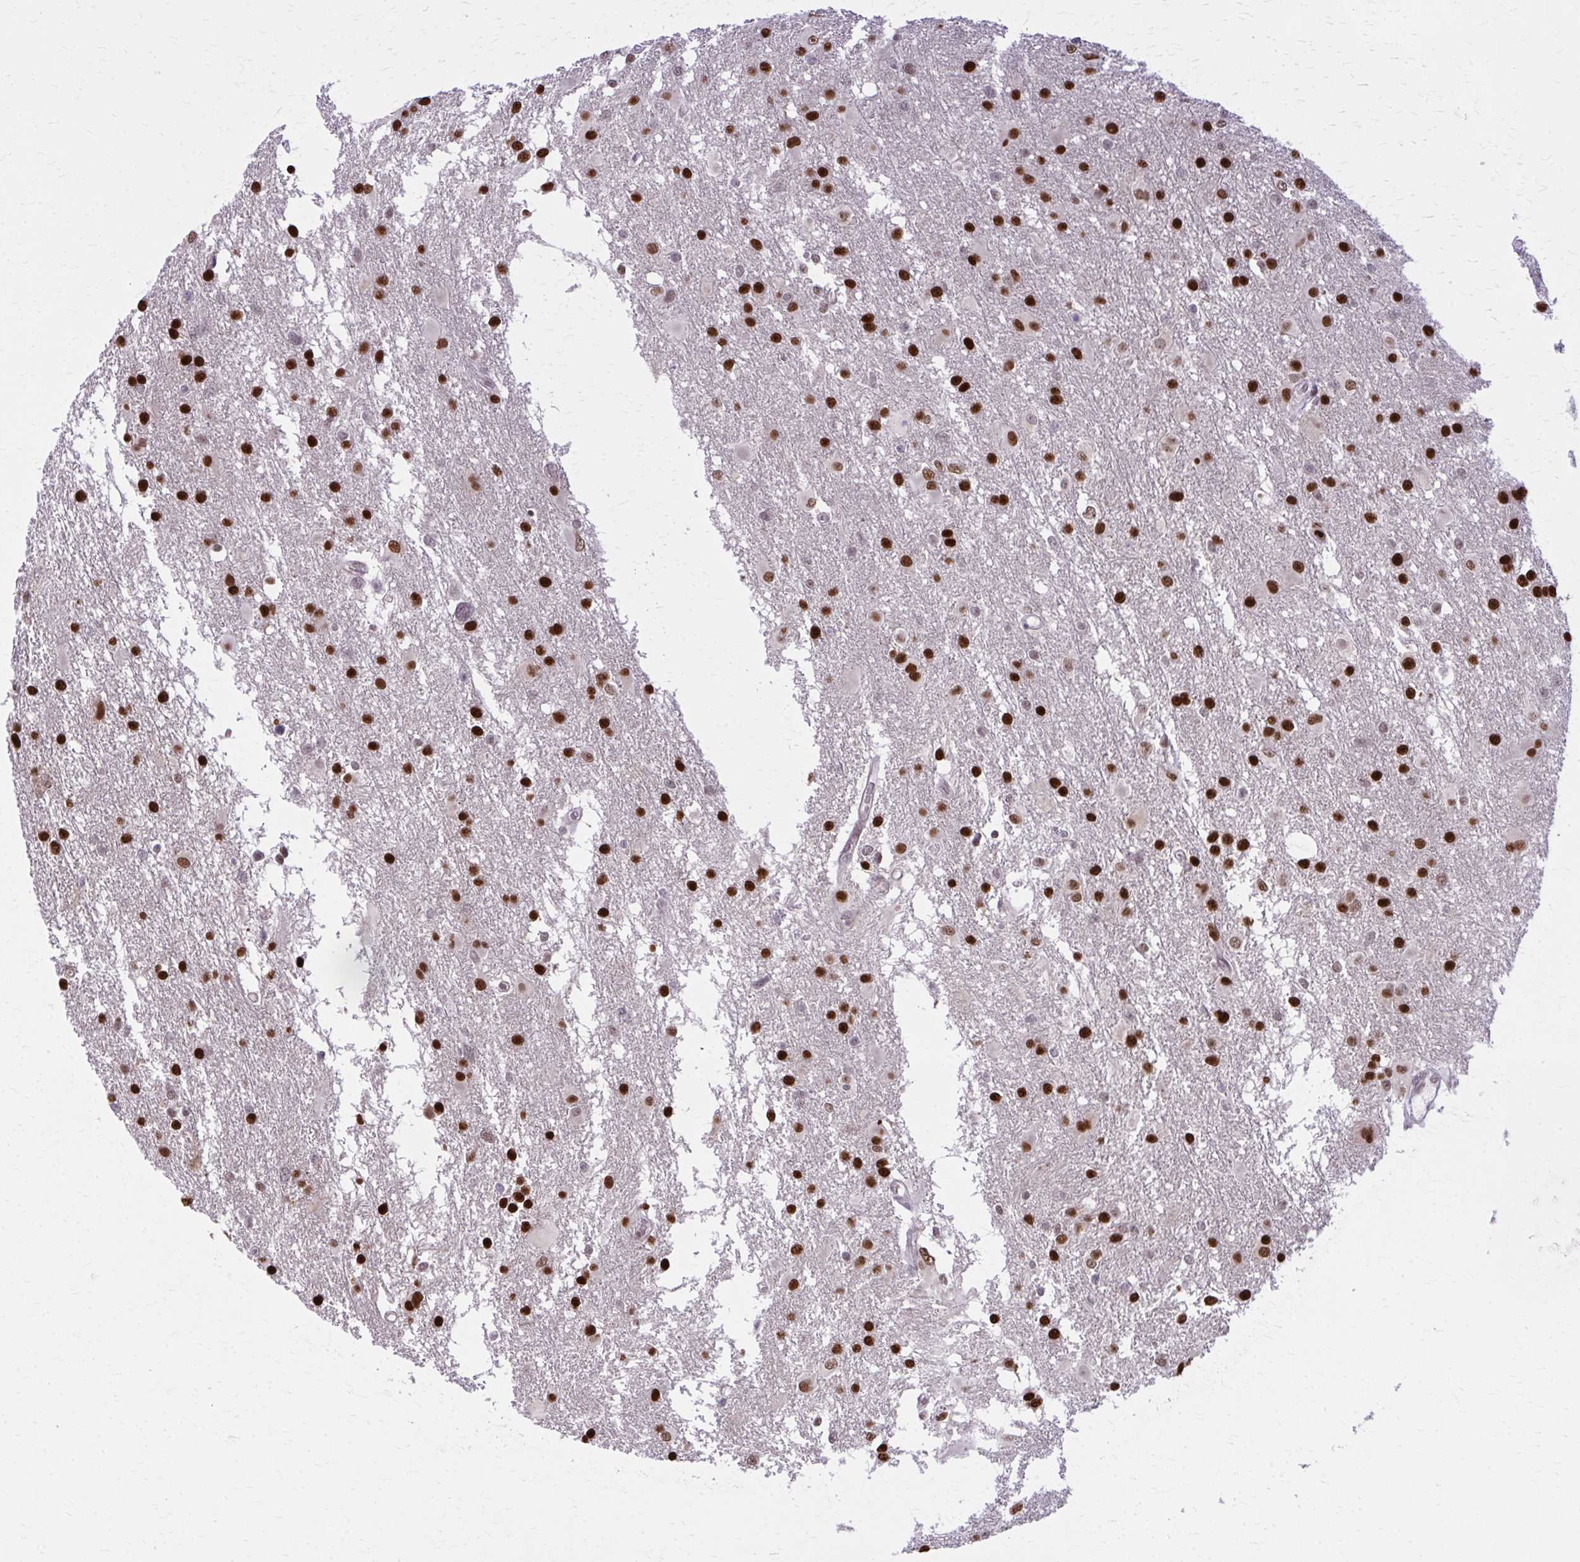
{"staining": {"intensity": "strong", "quantity": ">75%", "location": "nuclear"}, "tissue": "glioma", "cell_type": "Tumor cells", "image_type": "cancer", "snomed": [{"axis": "morphology", "description": "Glioma, malignant, High grade"}, {"axis": "topography", "description": "Brain"}], "caption": "Immunohistochemistry (IHC) image of human high-grade glioma (malignant) stained for a protein (brown), which reveals high levels of strong nuclear staining in approximately >75% of tumor cells.", "gene": "ZNF559", "patient": {"sex": "male", "age": 53}}